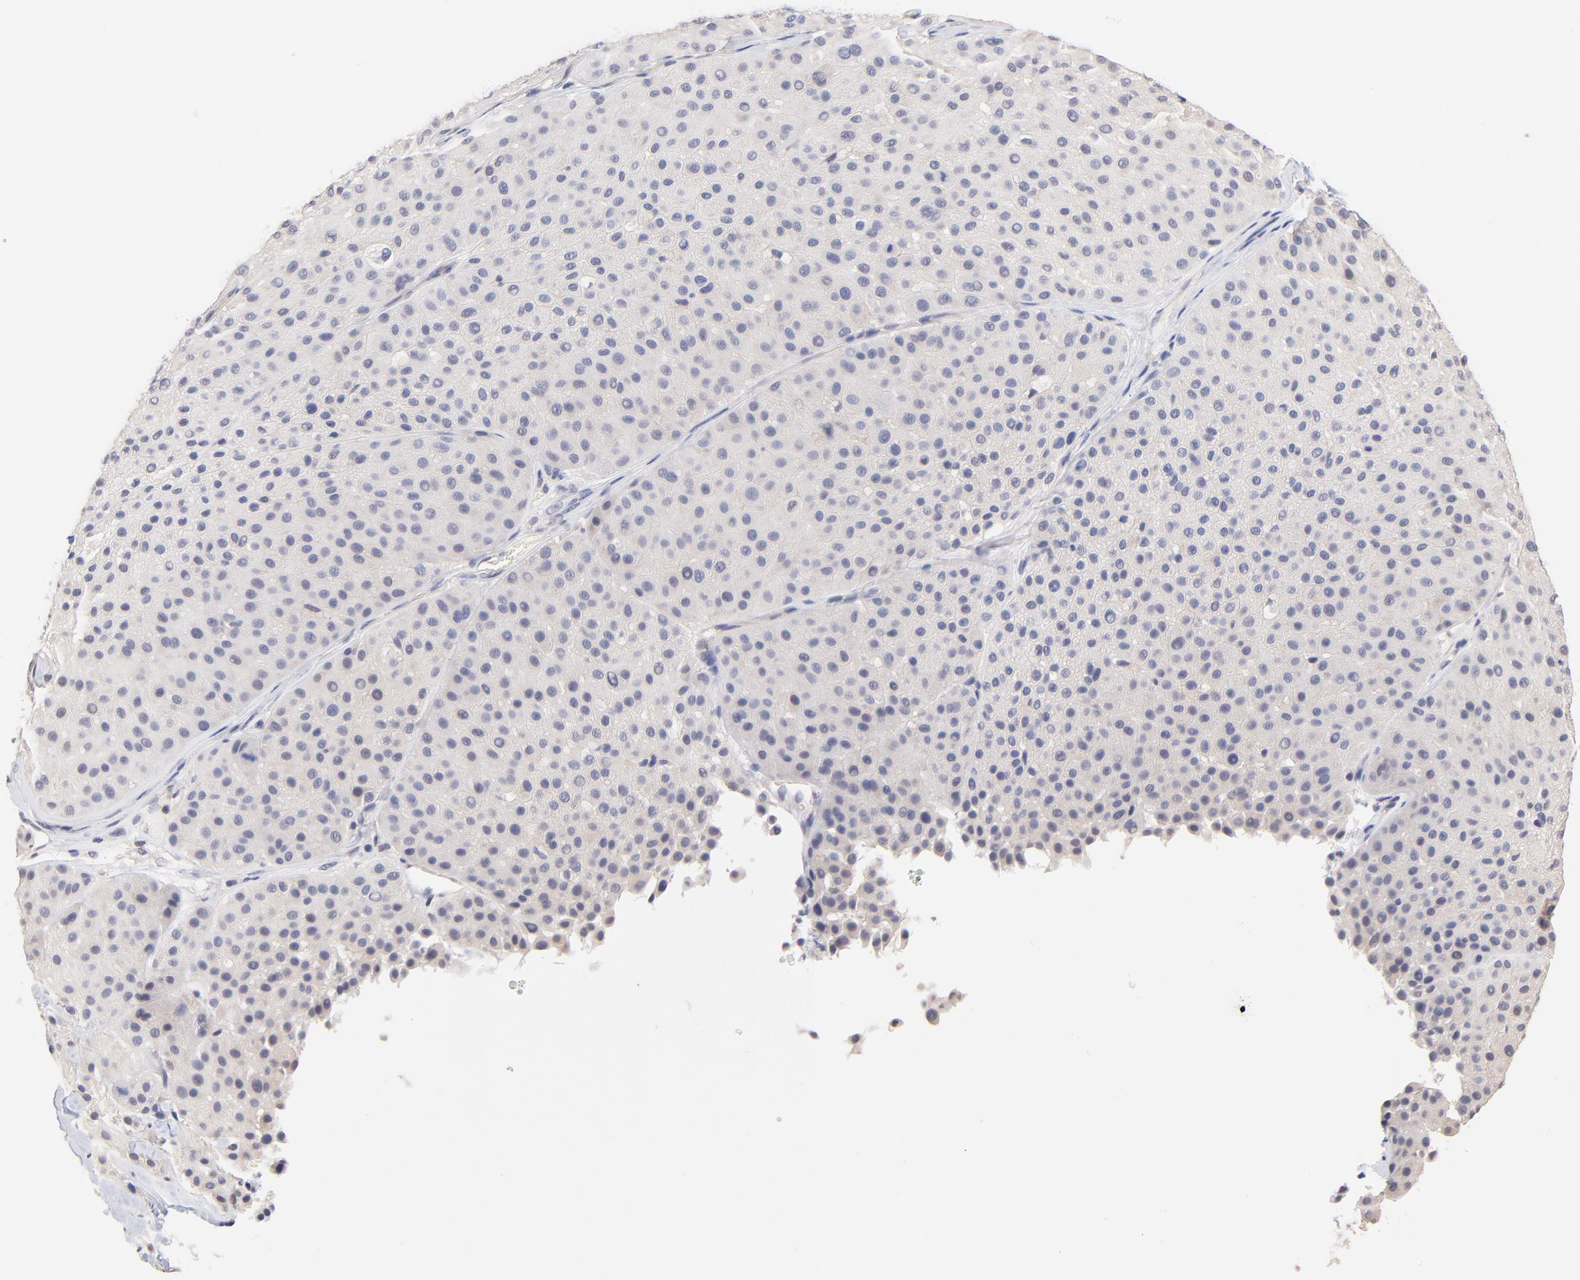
{"staining": {"intensity": "negative", "quantity": "none", "location": "none"}, "tissue": "melanoma", "cell_type": "Tumor cells", "image_type": "cancer", "snomed": [{"axis": "morphology", "description": "Normal tissue, NOS"}, {"axis": "morphology", "description": "Malignant melanoma, Metastatic site"}, {"axis": "topography", "description": "Skin"}], "caption": "Tumor cells show no significant expression in malignant melanoma (metastatic site).", "gene": "RIBC2", "patient": {"sex": "male", "age": 41}}